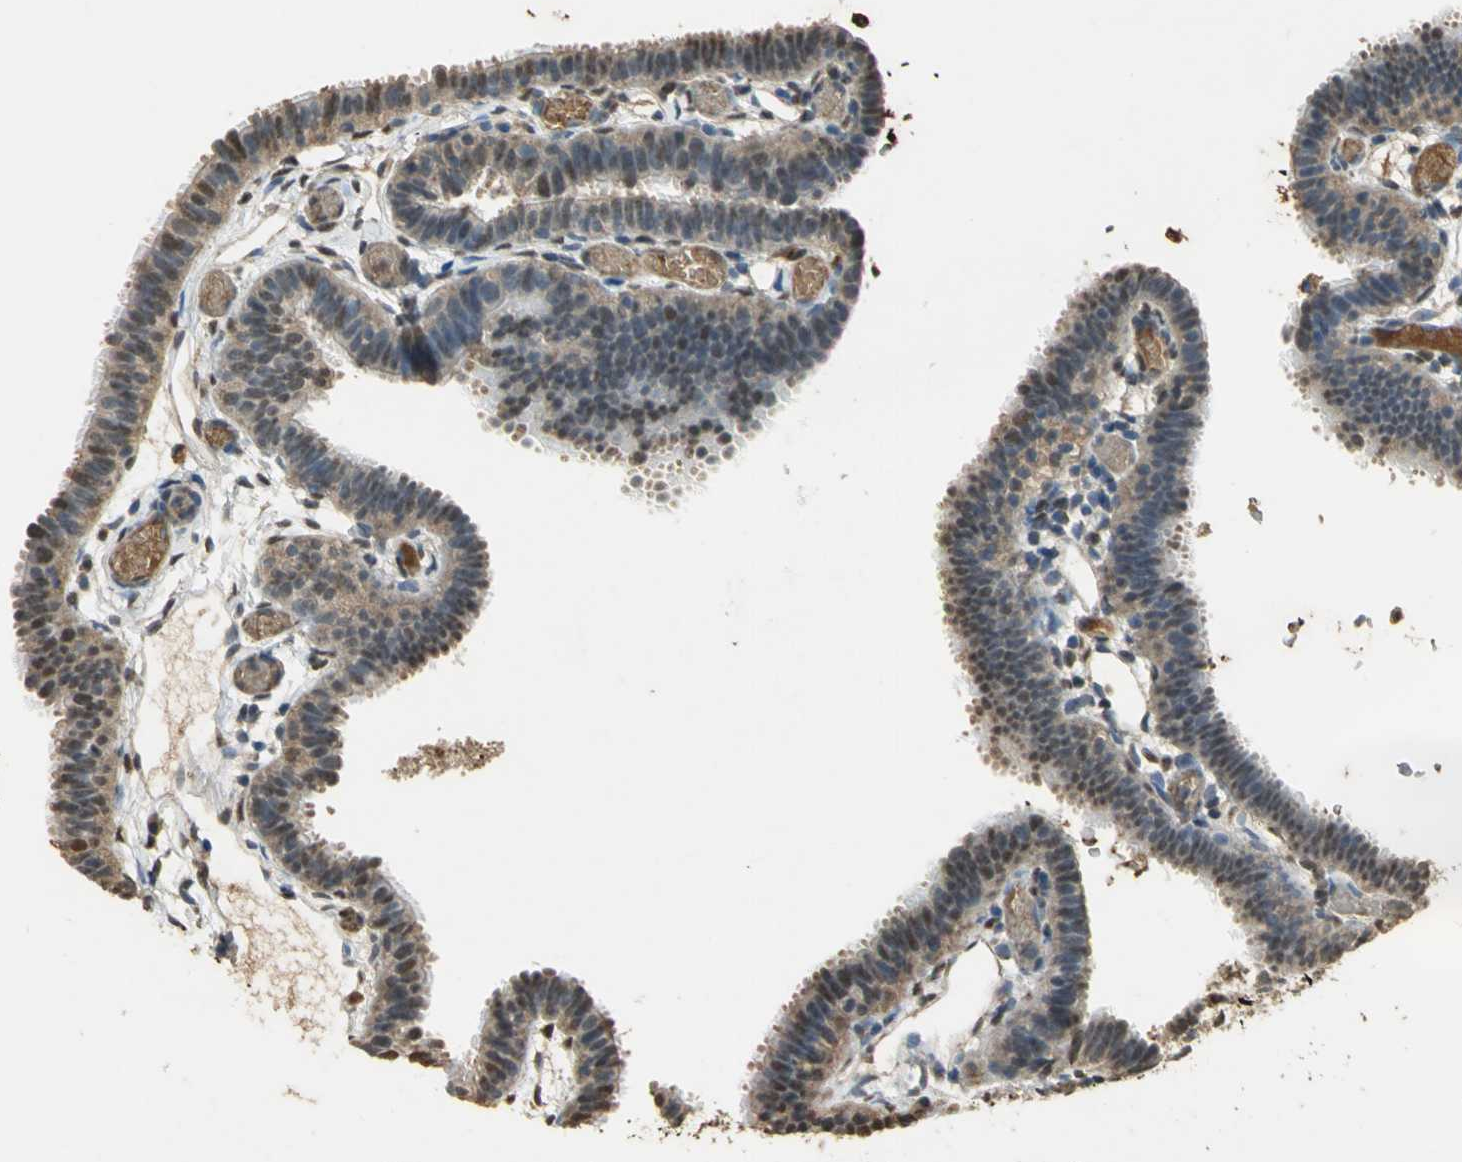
{"staining": {"intensity": "weak", "quantity": ">75%", "location": "cytoplasmic/membranous"}, "tissue": "fallopian tube", "cell_type": "Glandular cells", "image_type": "normal", "snomed": [{"axis": "morphology", "description": "Normal tissue, NOS"}, {"axis": "topography", "description": "Fallopian tube"}], "caption": "IHC image of normal fallopian tube stained for a protein (brown), which demonstrates low levels of weak cytoplasmic/membranous positivity in about >75% of glandular cells.", "gene": "GAPDH", "patient": {"sex": "female", "age": 29}}